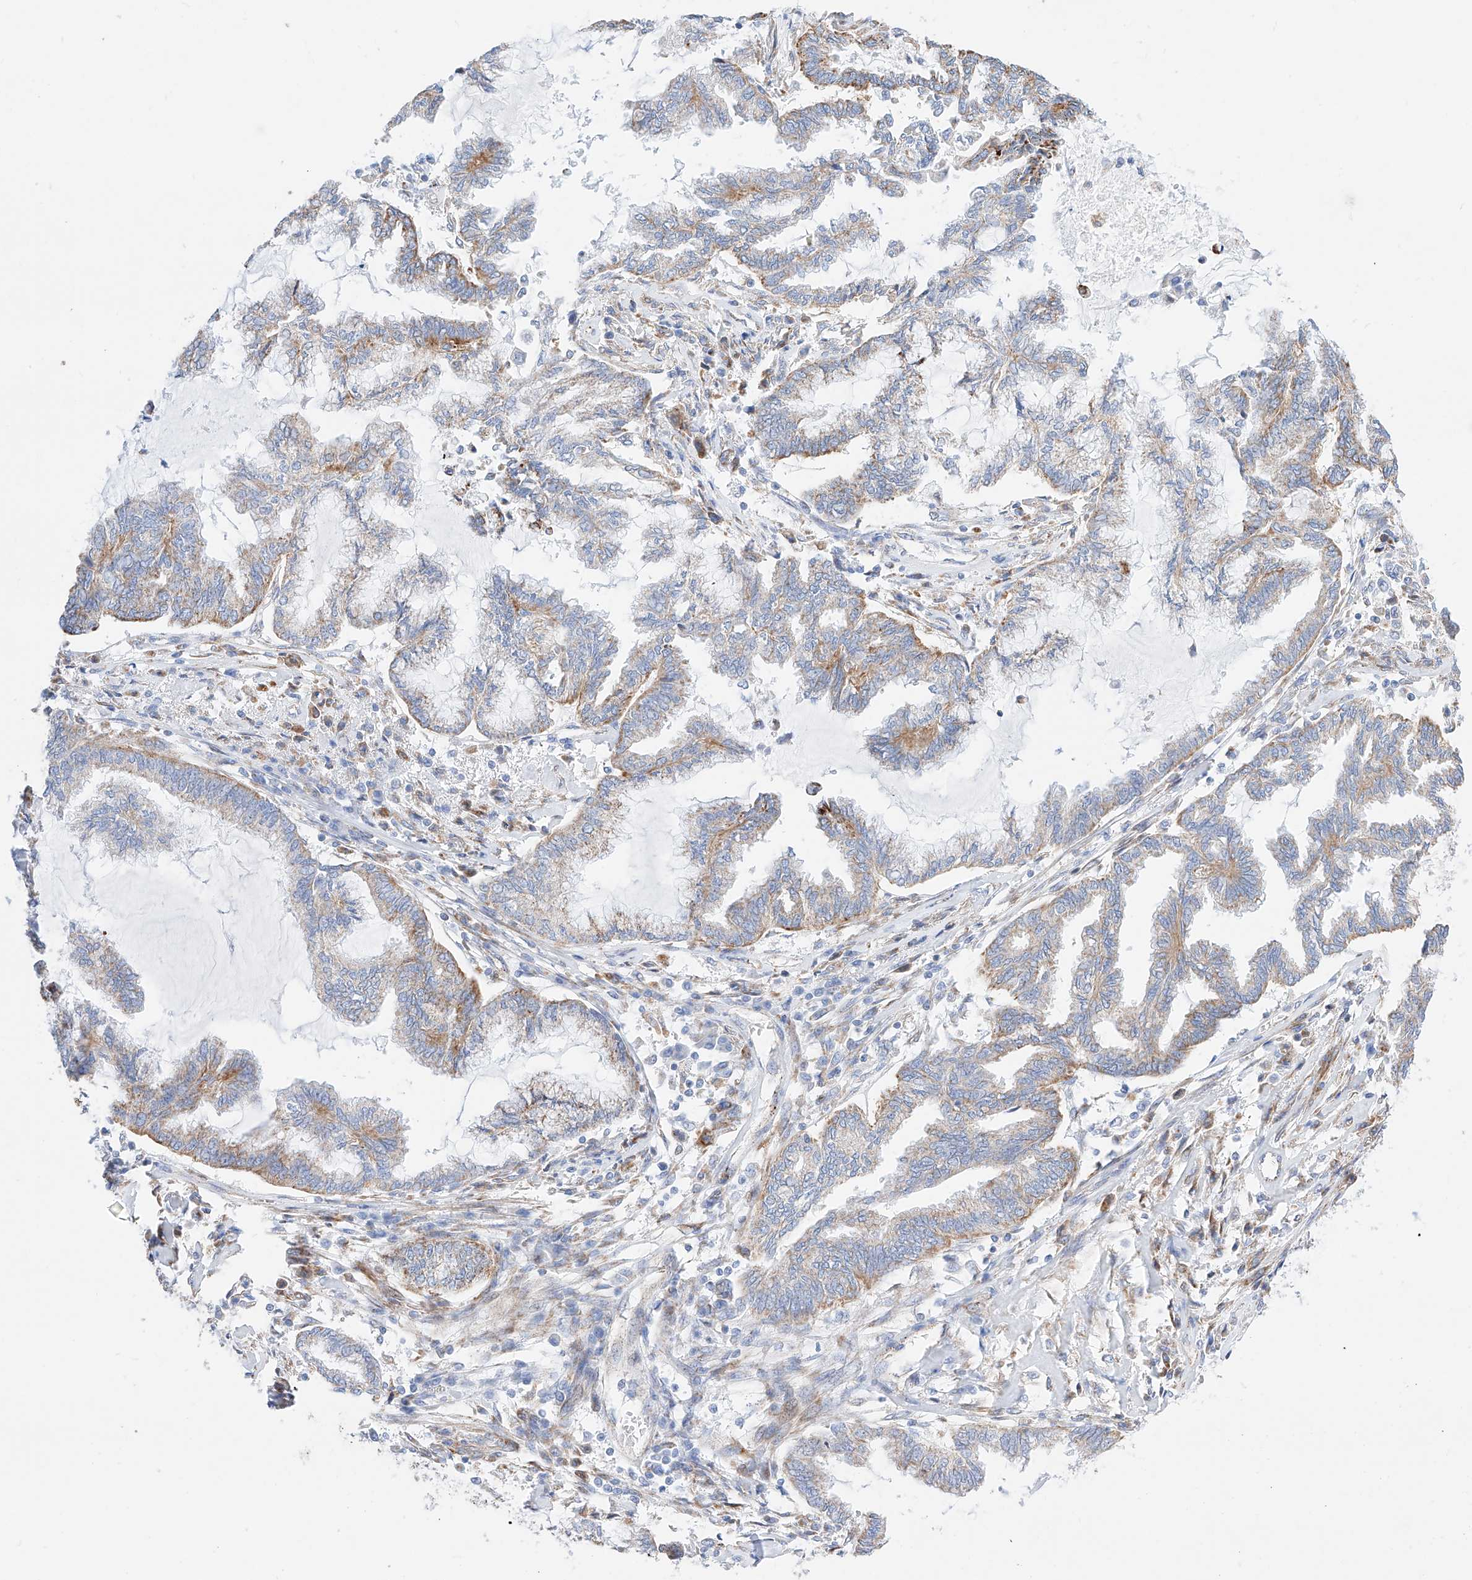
{"staining": {"intensity": "weak", "quantity": "25%-75%", "location": "cytoplasmic/membranous"}, "tissue": "endometrial cancer", "cell_type": "Tumor cells", "image_type": "cancer", "snomed": [{"axis": "morphology", "description": "Adenocarcinoma, NOS"}, {"axis": "topography", "description": "Endometrium"}], "caption": "Adenocarcinoma (endometrial) stained with a brown dye exhibits weak cytoplasmic/membranous positive expression in about 25%-75% of tumor cells.", "gene": "C6orf62", "patient": {"sex": "female", "age": 86}}